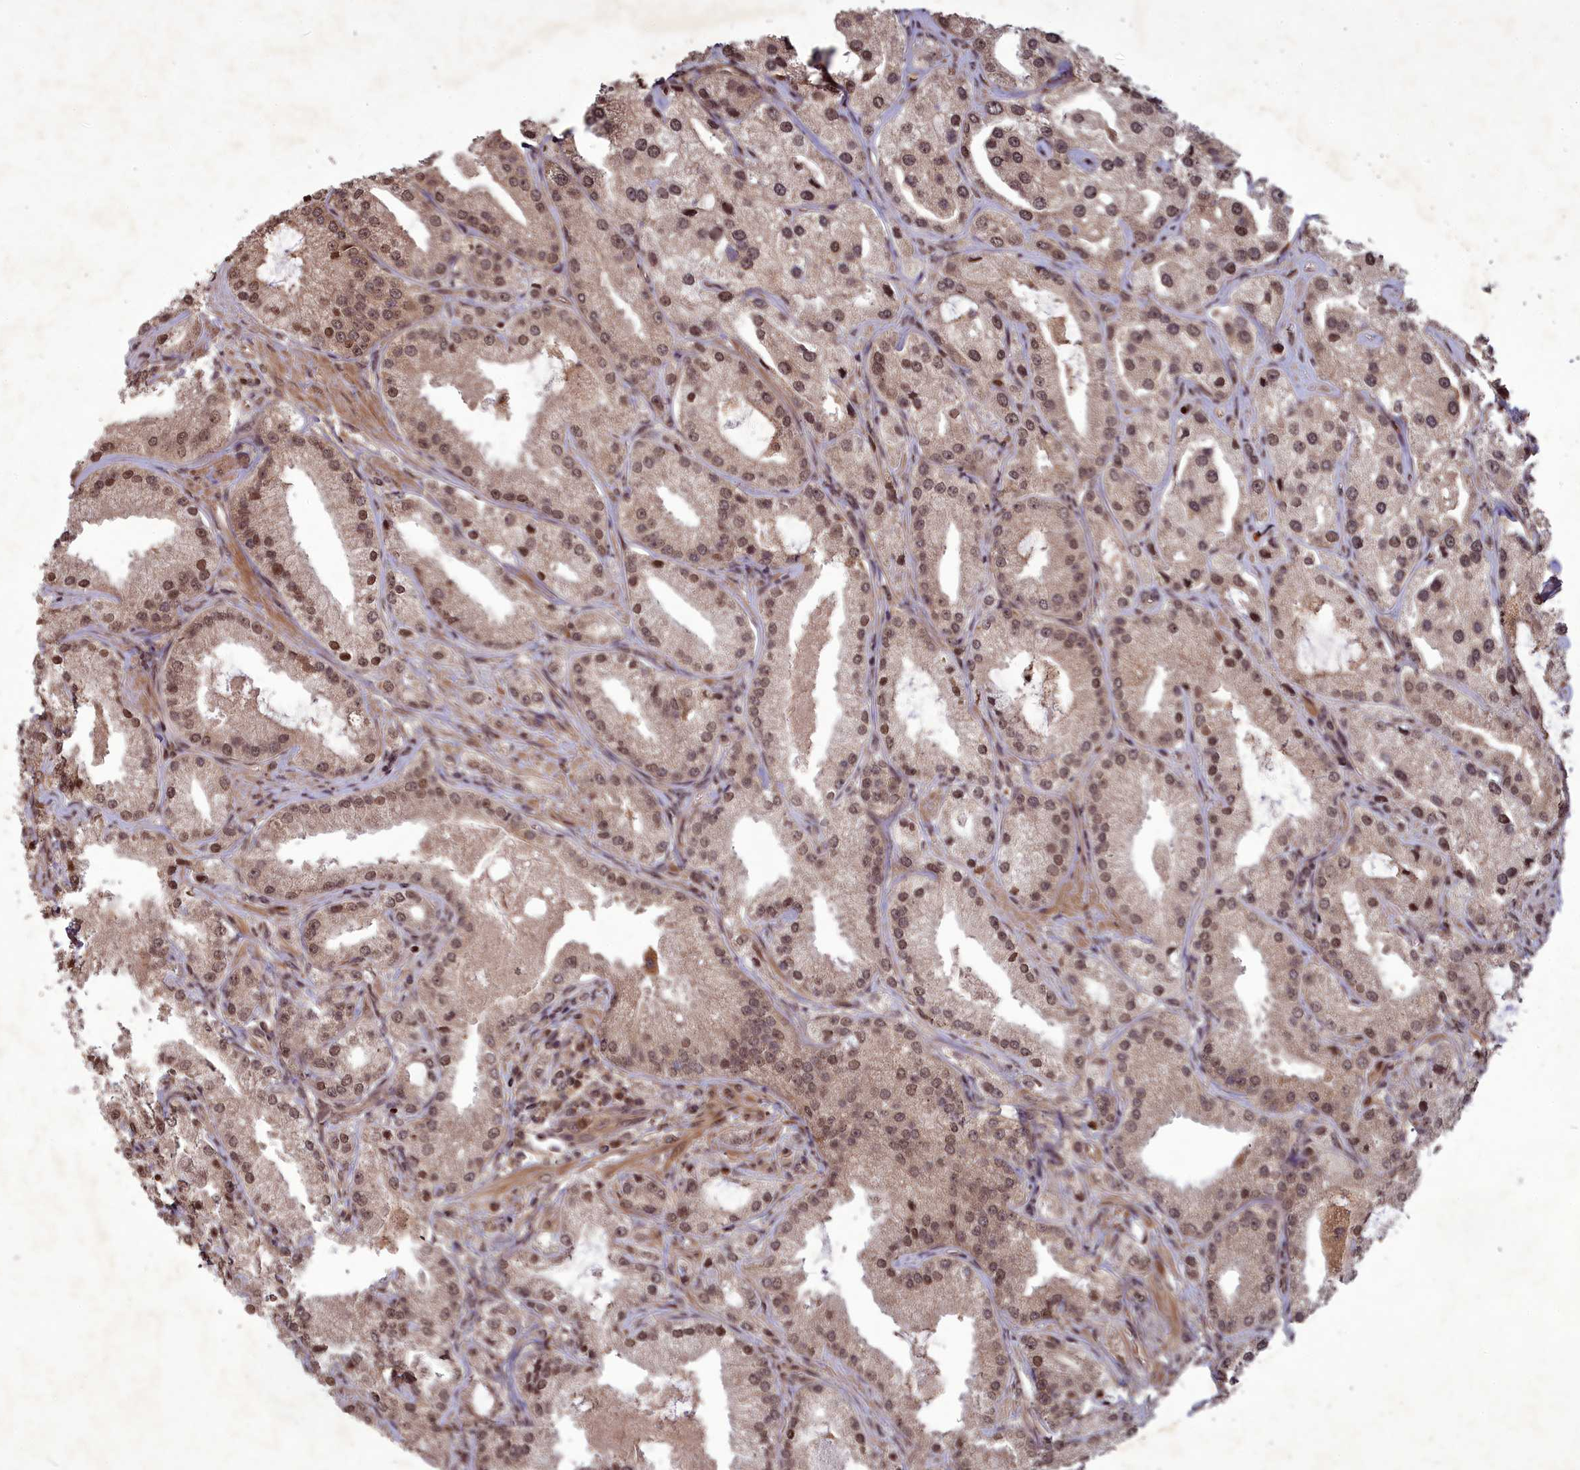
{"staining": {"intensity": "moderate", "quantity": ">75%", "location": "nuclear"}, "tissue": "prostate cancer", "cell_type": "Tumor cells", "image_type": "cancer", "snomed": [{"axis": "morphology", "description": "Adenocarcinoma, Low grade"}, {"axis": "topography", "description": "Prostate"}], "caption": "IHC of human low-grade adenocarcinoma (prostate) displays medium levels of moderate nuclear positivity in approximately >75% of tumor cells.", "gene": "SRMS", "patient": {"sex": "male", "age": 69}}